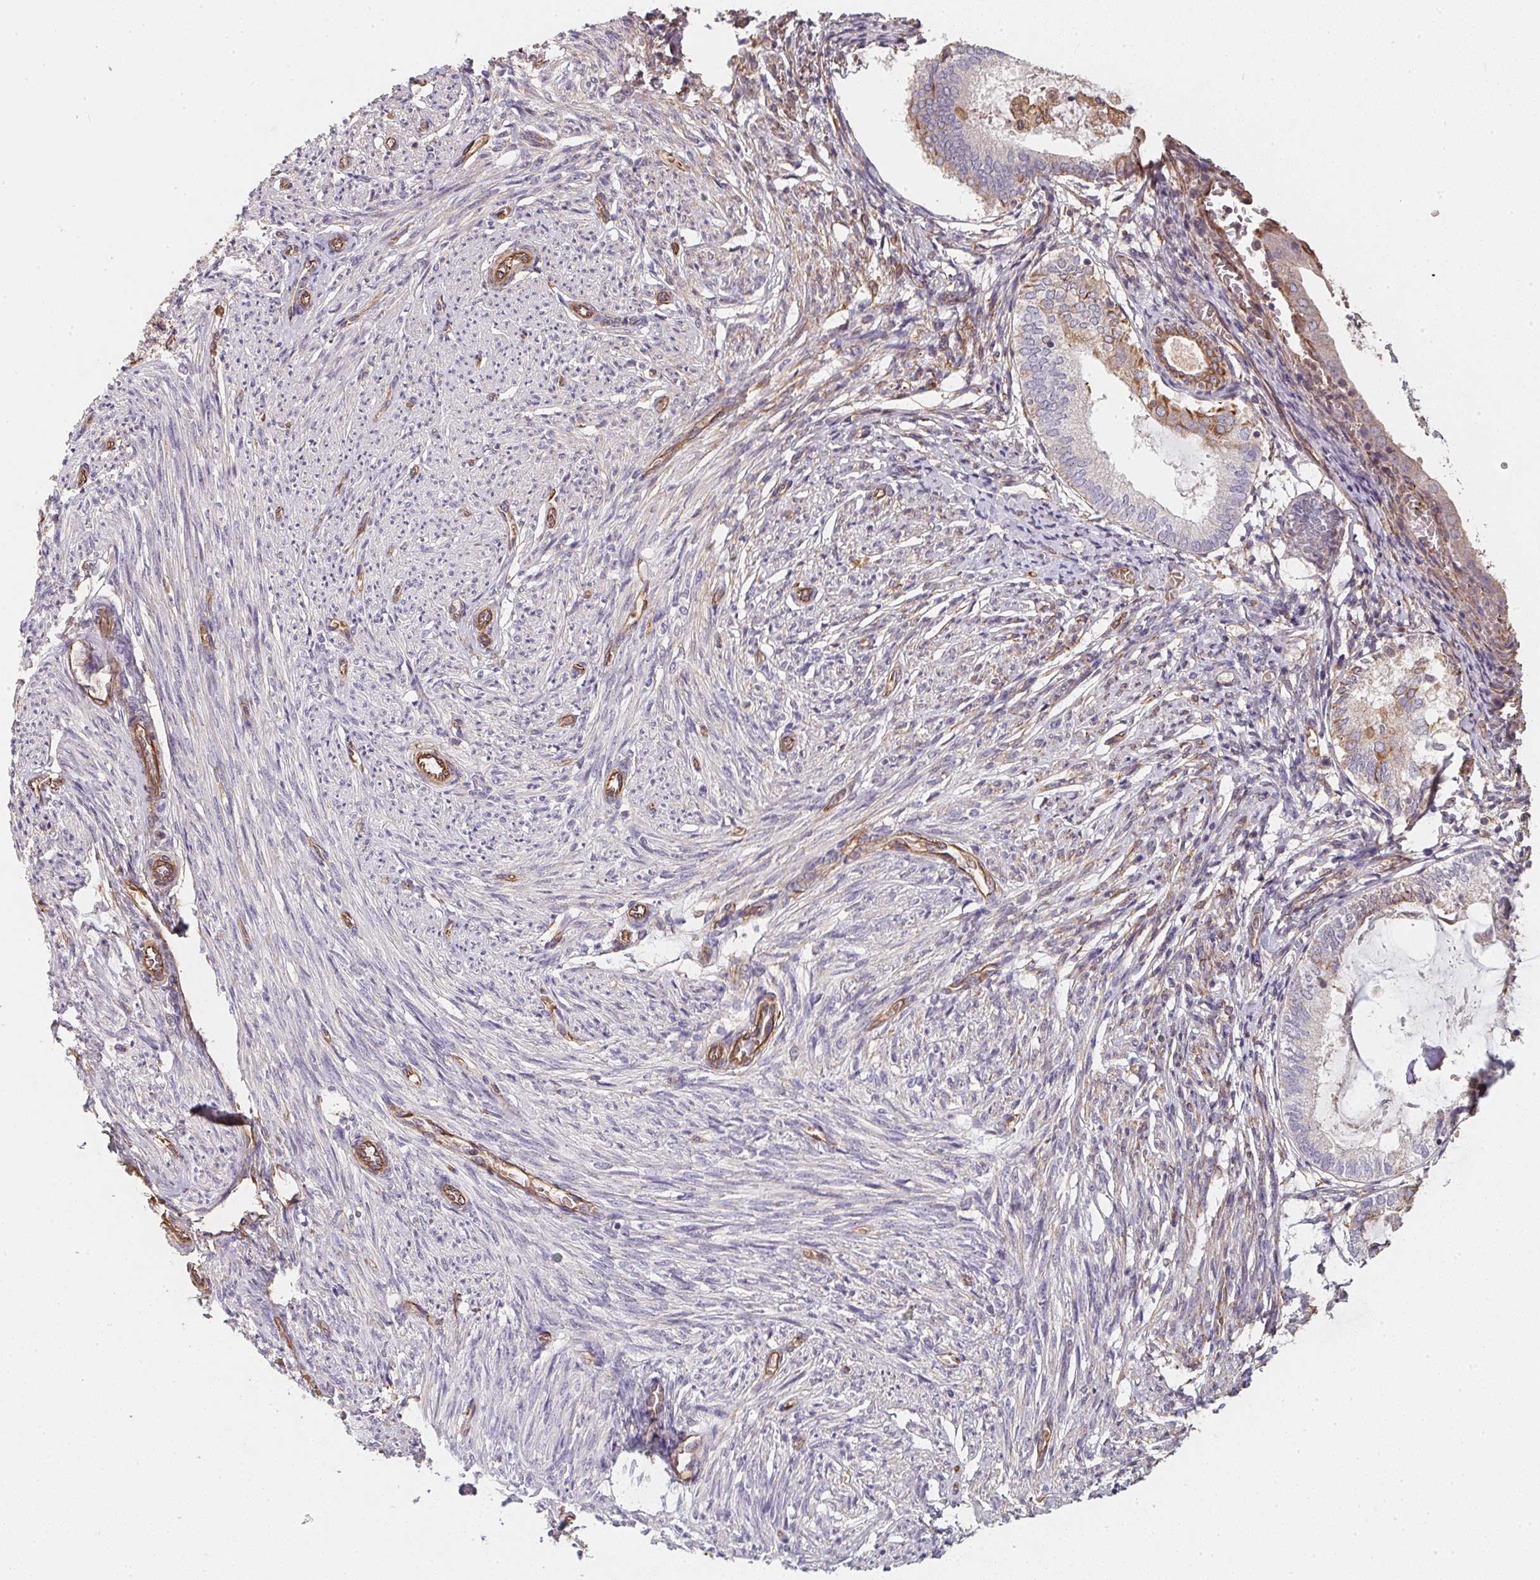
{"staining": {"intensity": "negative", "quantity": "none", "location": "none"}, "tissue": "endometrium", "cell_type": "Cells in endometrial stroma", "image_type": "normal", "snomed": [{"axis": "morphology", "description": "Normal tissue, NOS"}, {"axis": "topography", "description": "Endometrium"}], "caption": "High power microscopy photomicrograph of an IHC photomicrograph of benign endometrium, revealing no significant positivity in cells in endometrial stroma. (Stains: DAB (3,3'-diaminobenzidine) immunohistochemistry with hematoxylin counter stain, Microscopy: brightfield microscopy at high magnification).", "gene": "TBKBP1", "patient": {"sex": "female", "age": 50}}